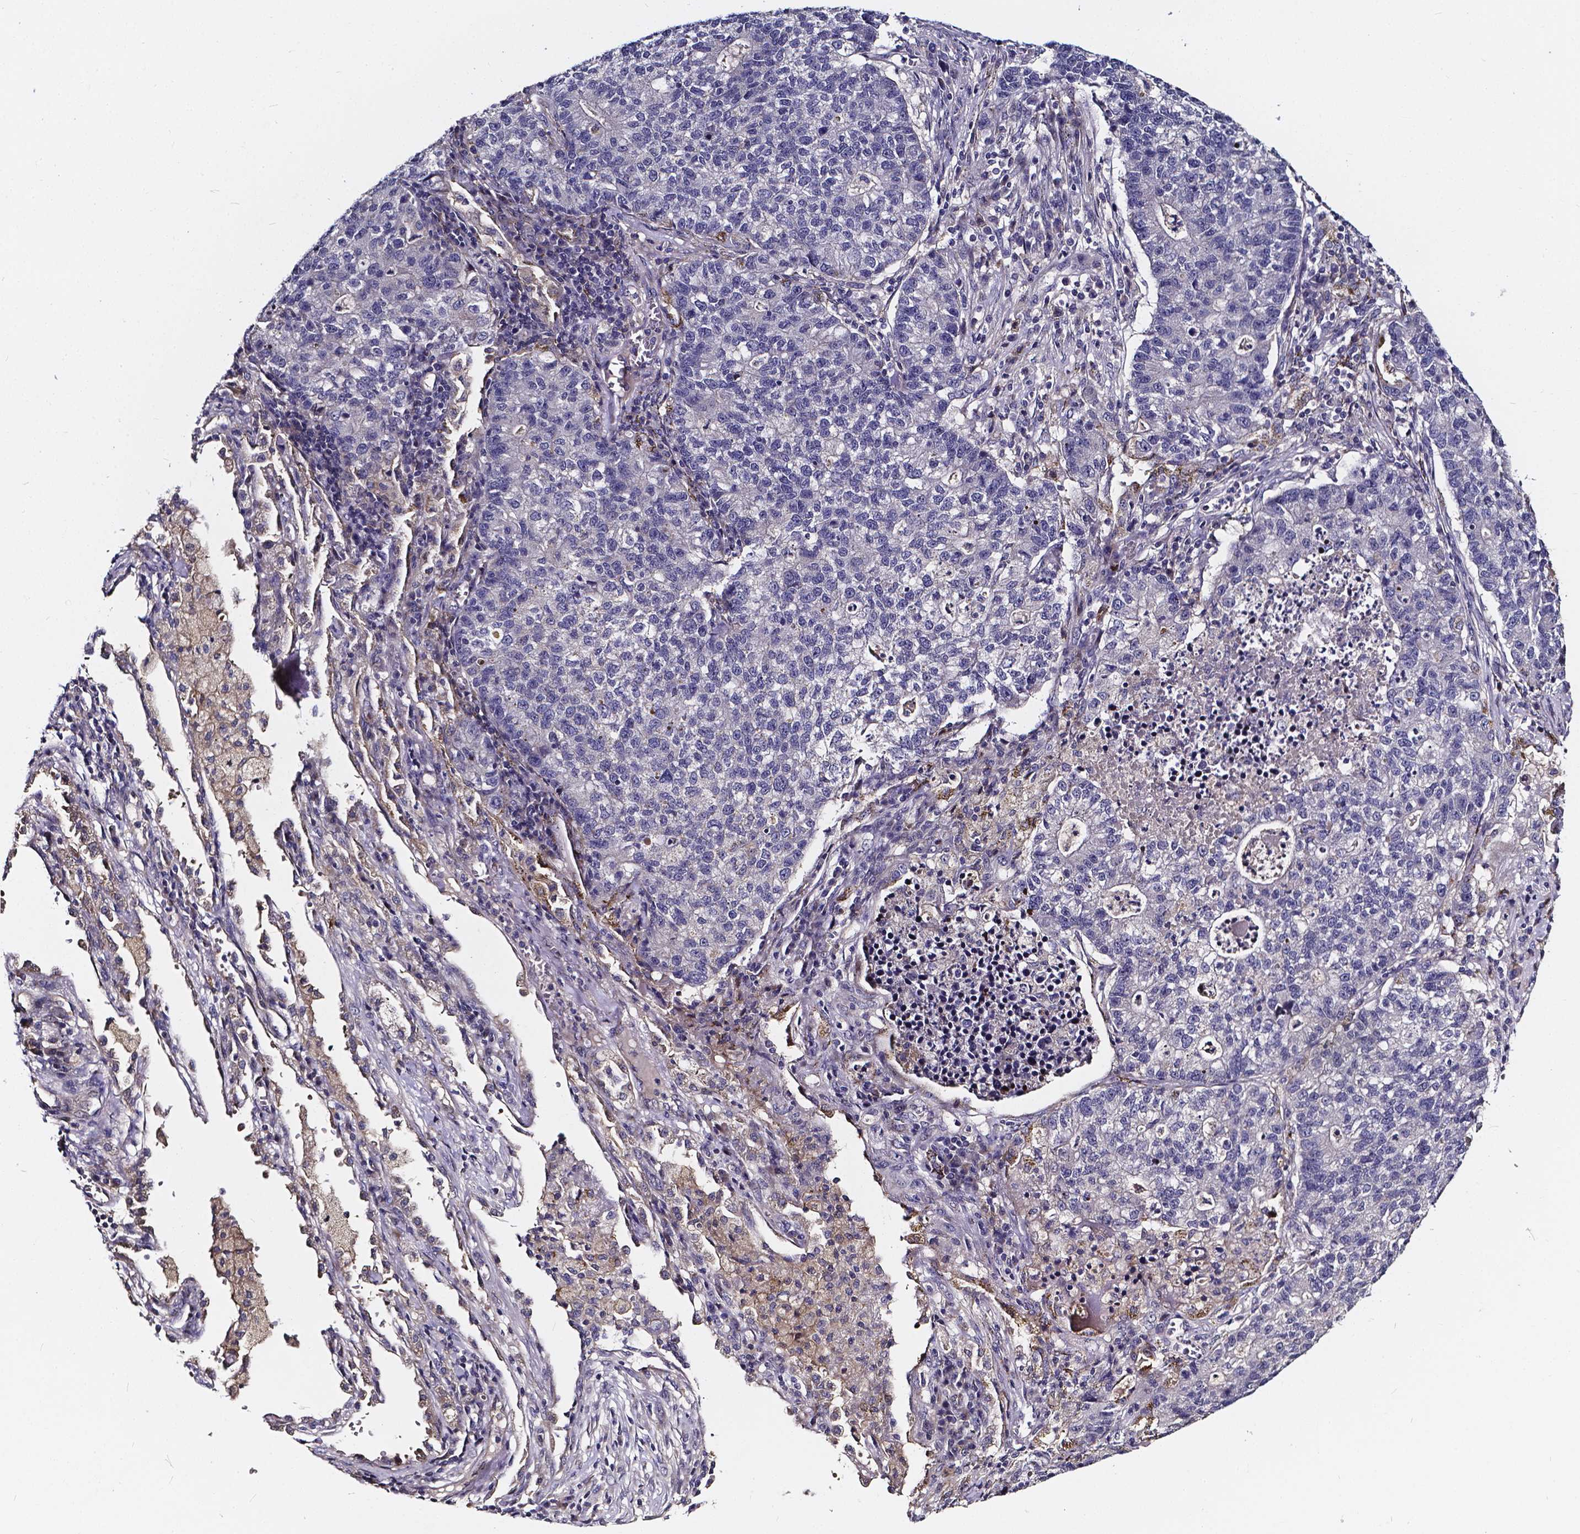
{"staining": {"intensity": "negative", "quantity": "none", "location": "none"}, "tissue": "lung cancer", "cell_type": "Tumor cells", "image_type": "cancer", "snomed": [{"axis": "morphology", "description": "Adenocarcinoma, NOS"}, {"axis": "topography", "description": "Lung"}], "caption": "The micrograph demonstrates no significant expression in tumor cells of lung adenocarcinoma.", "gene": "SOWAHA", "patient": {"sex": "male", "age": 57}}